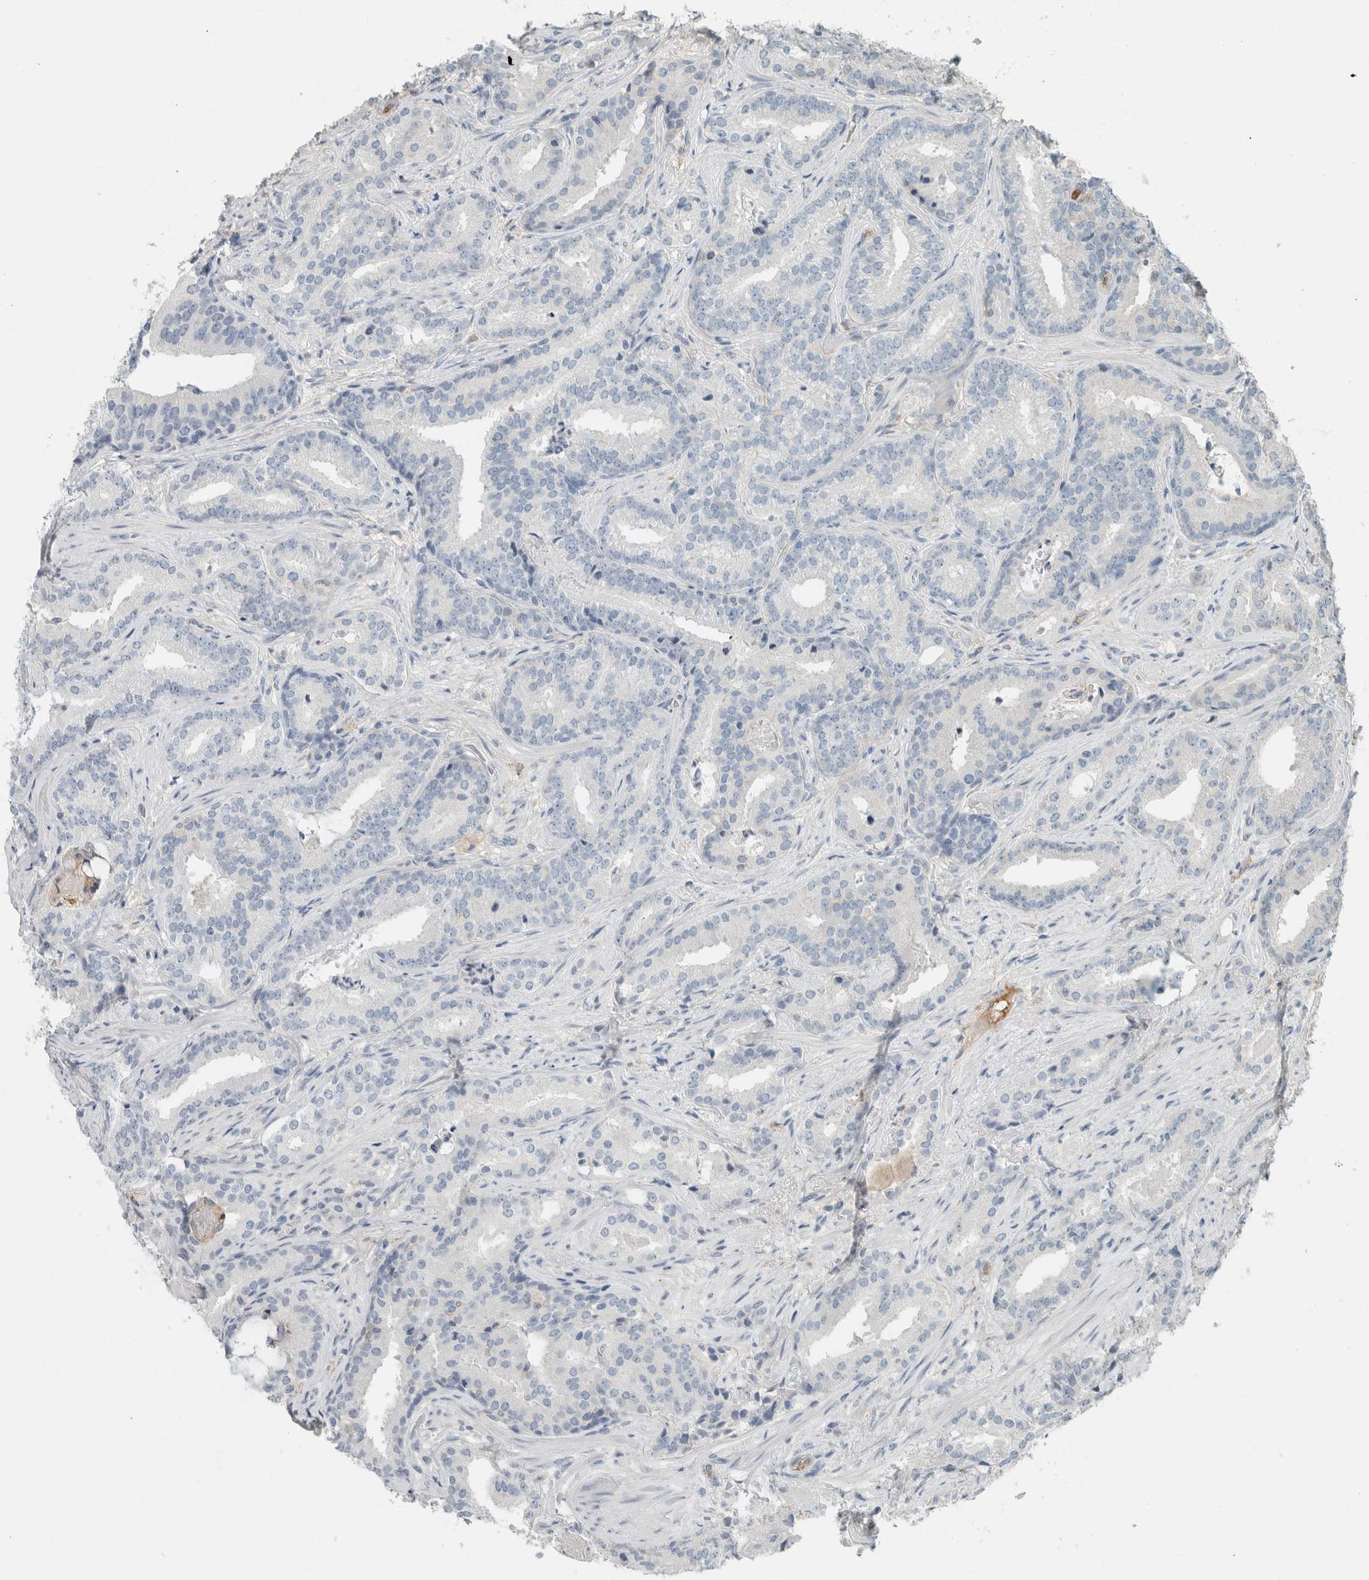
{"staining": {"intensity": "negative", "quantity": "none", "location": "none"}, "tissue": "prostate cancer", "cell_type": "Tumor cells", "image_type": "cancer", "snomed": [{"axis": "morphology", "description": "Adenocarcinoma, Low grade"}, {"axis": "topography", "description": "Prostate"}], "caption": "There is no significant staining in tumor cells of prostate cancer (low-grade adenocarcinoma). (Stains: DAB (3,3'-diaminobenzidine) immunohistochemistry (IHC) with hematoxylin counter stain, Microscopy: brightfield microscopy at high magnification).", "gene": "SCIN", "patient": {"sex": "male", "age": 67}}